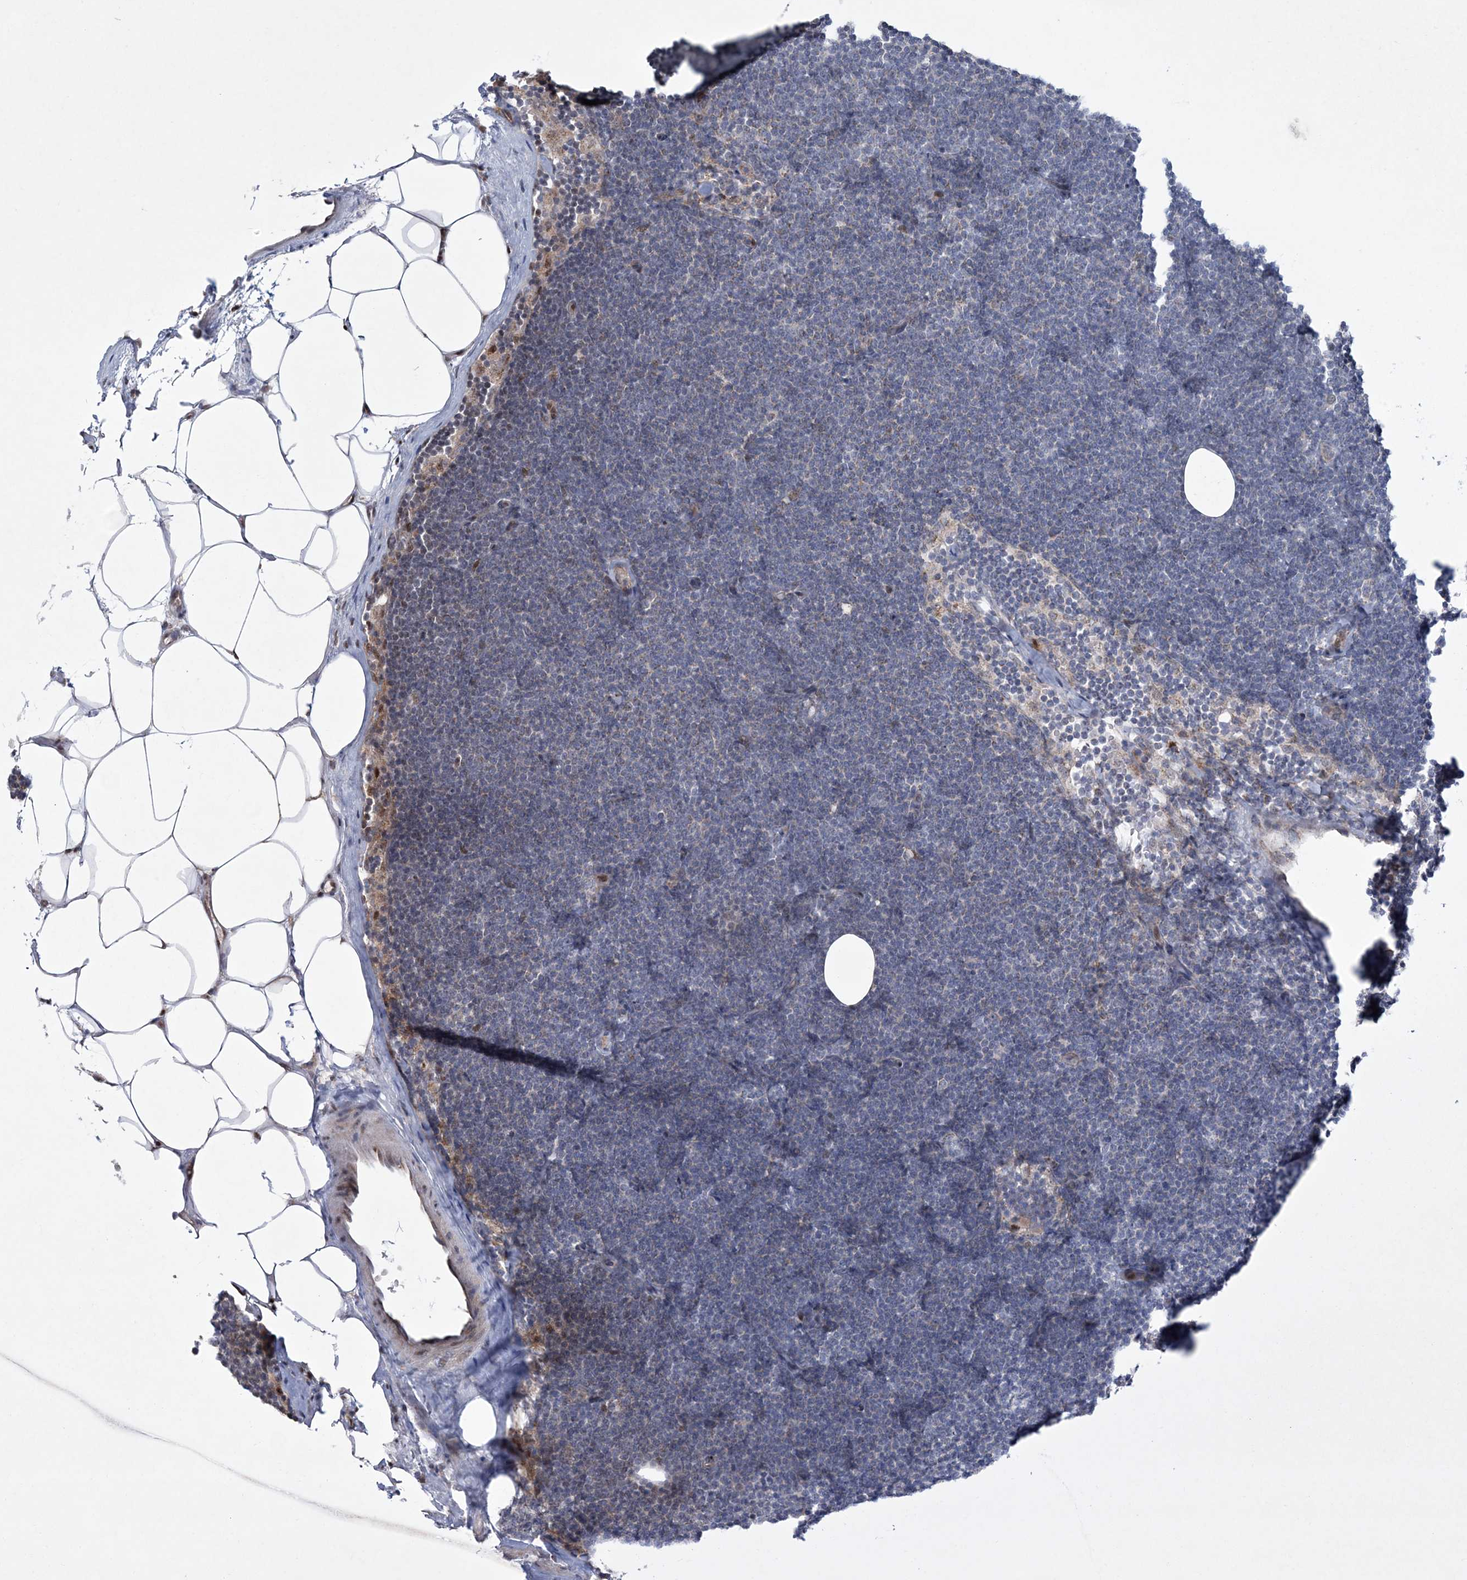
{"staining": {"intensity": "negative", "quantity": "none", "location": "none"}, "tissue": "lymphoma", "cell_type": "Tumor cells", "image_type": "cancer", "snomed": [{"axis": "morphology", "description": "Malignant lymphoma, non-Hodgkin's type, Low grade"}, {"axis": "topography", "description": "Lymph node"}], "caption": "IHC histopathology image of neoplastic tissue: lymphoma stained with DAB exhibits no significant protein expression in tumor cells.", "gene": "CES4A", "patient": {"sex": "female", "age": 53}}